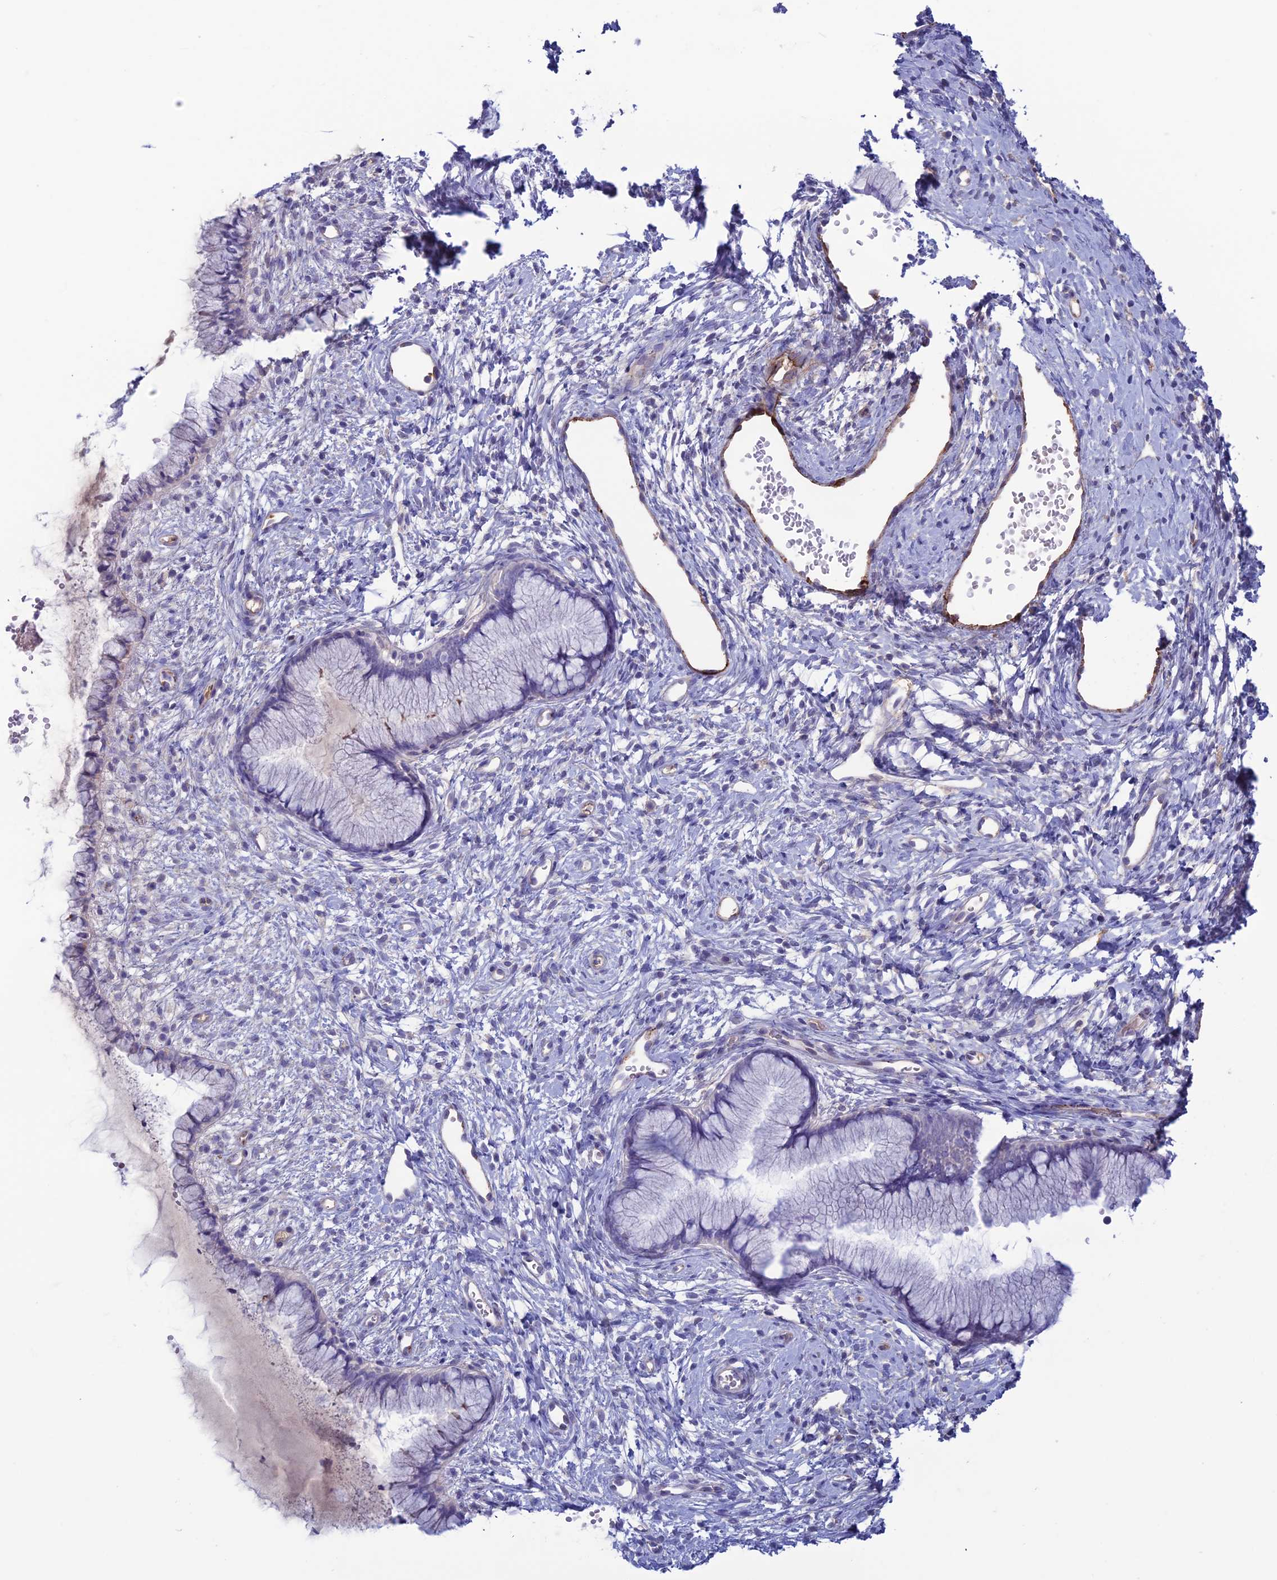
{"staining": {"intensity": "negative", "quantity": "none", "location": "none"}, "tissue": "cervix", "cell_type": "Glandular cells", "image_type": "normal", "snomed": [{"axis": "morphology", "description": "Normal tissue, NOS"}, {"axis": "topography", "description": "Cervix"}], "caption": "Immunohistochemistry (IHC) image of benign cervix stained for a protein (brown), which reveals no positivity in glandular cells.", "gene": "CDC42EP5", "patient": {"sex": "female", "age": 42}}